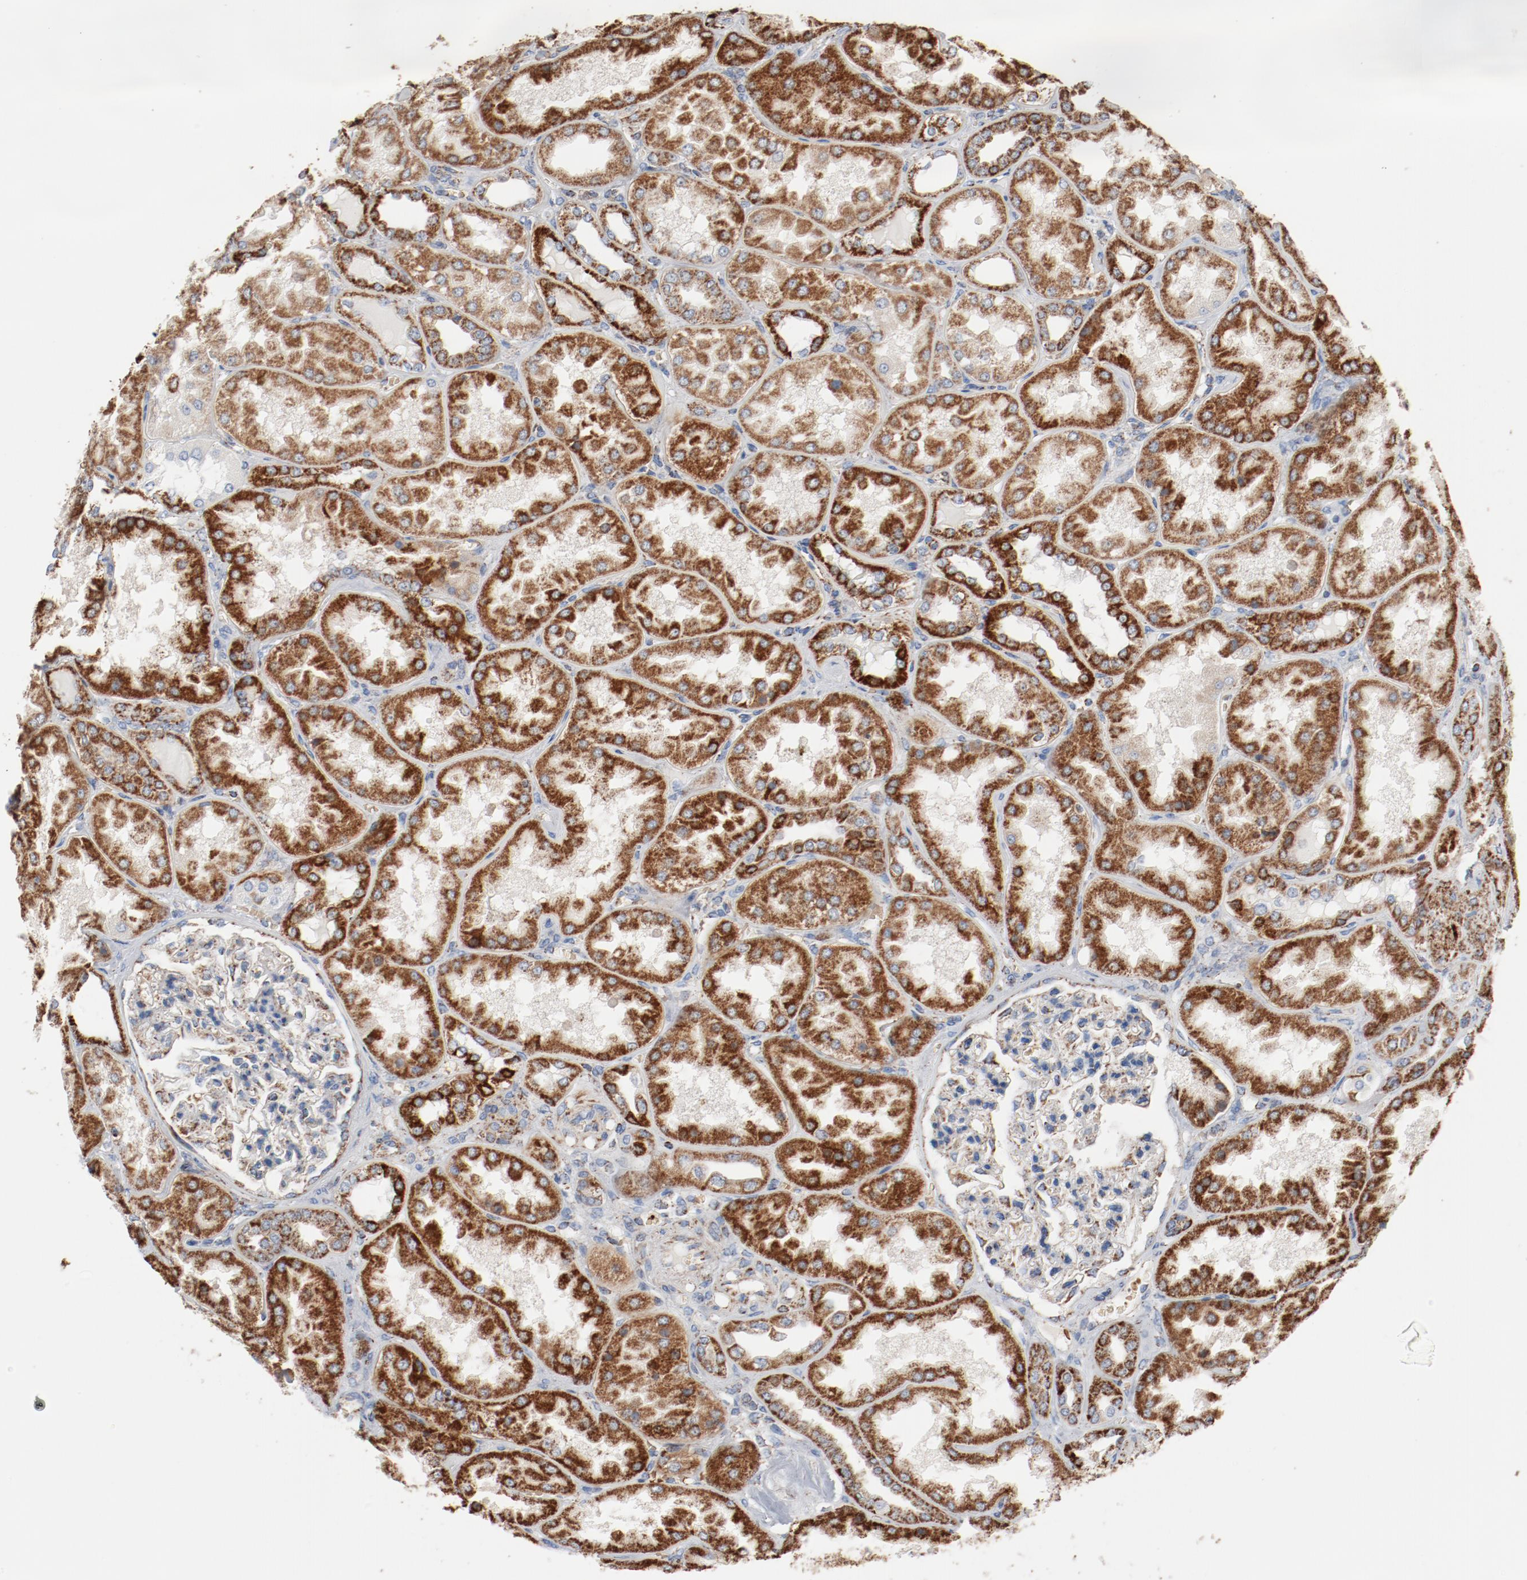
{"staining": {"intensity": "negative", "quantity": "none", "location": "none"}, "tissue": "kidney", "cell_type": "Cells in glomeruli", "image_type": "normal", "snomed": [{"axis": "morphology", "description": "Normal tissue, NOS"}, {"axis": "topography", "description": "Kidney"}], "caption": "The photomicrograph shows no significant expression in cells in glomeruli of kidney.", "gene": "NDUFB8", "patient": {"sex": "female", "age": 56}}